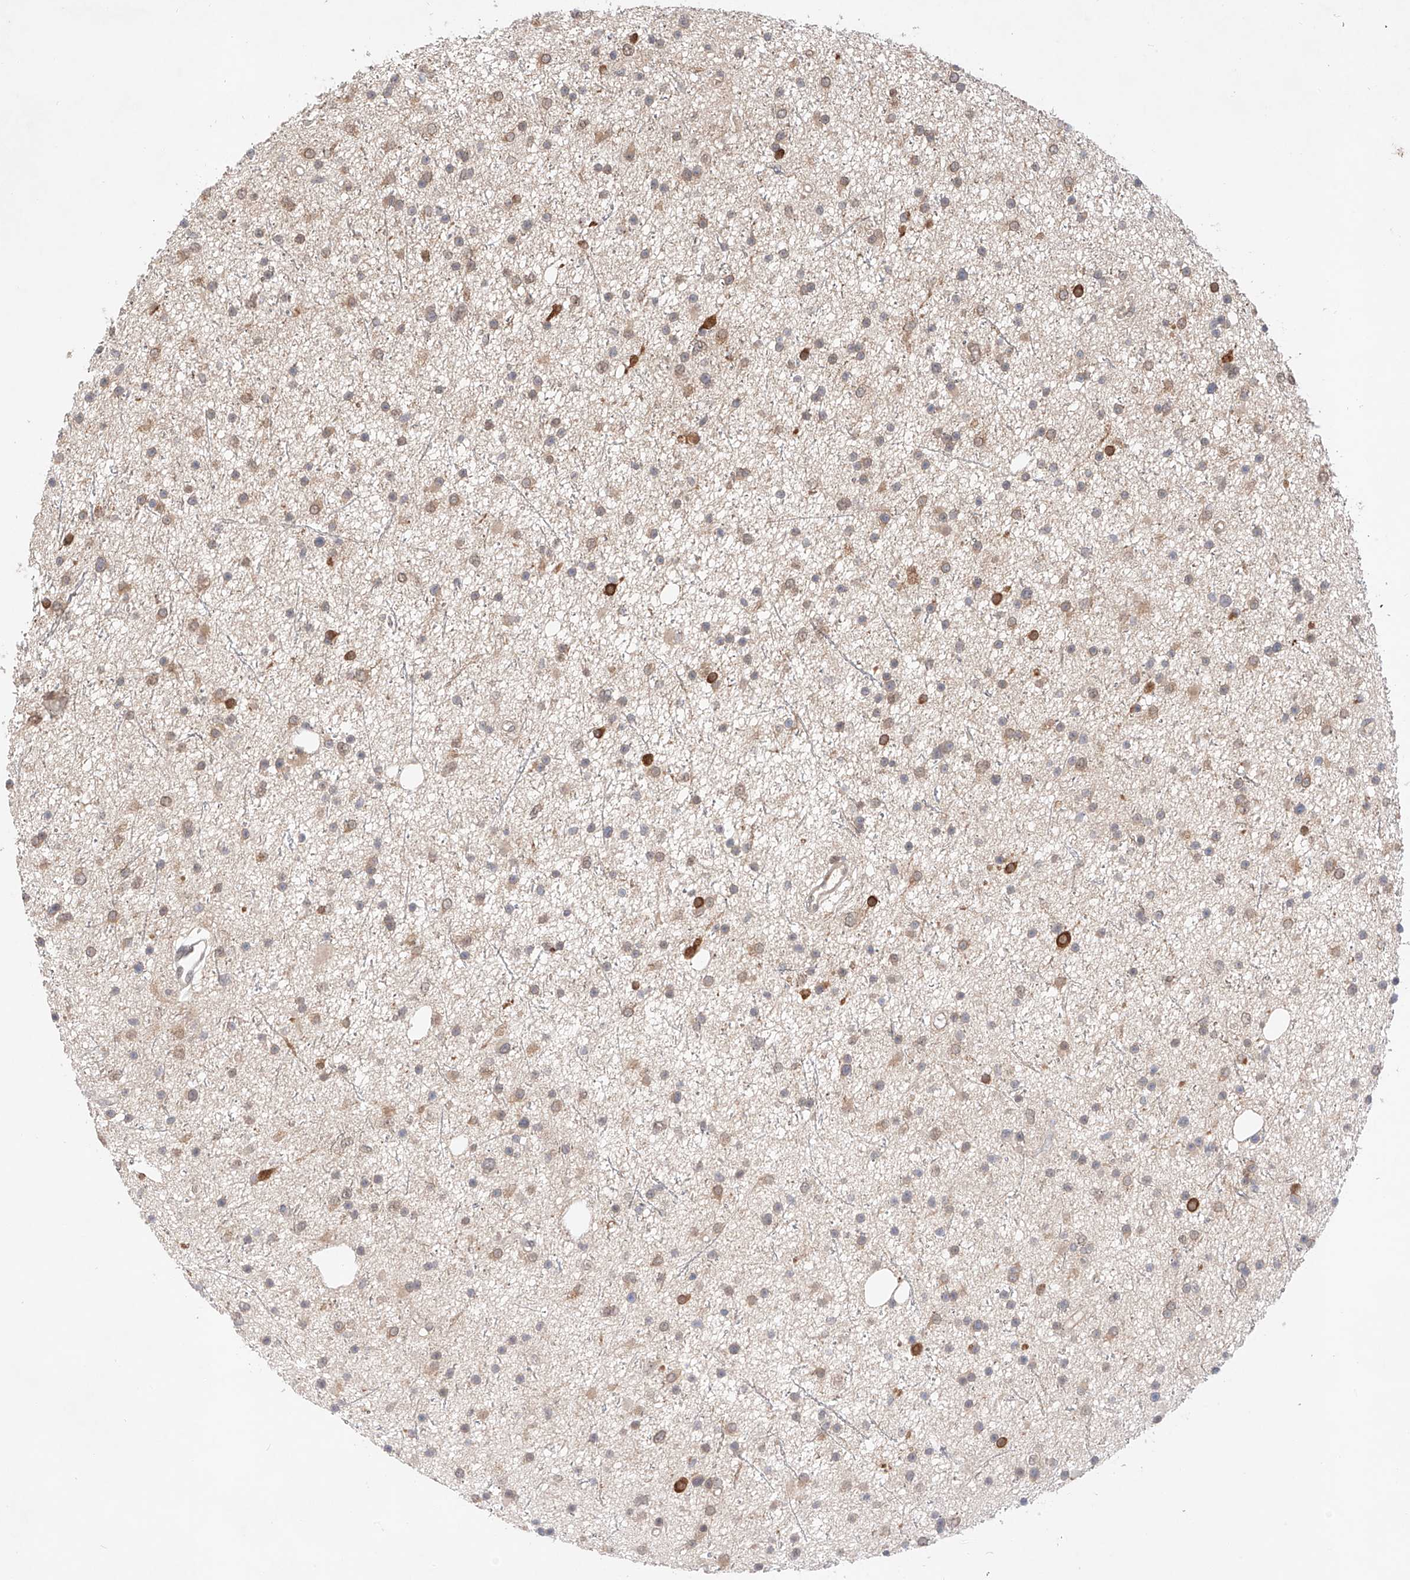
{"staining": {"intensity": "weak", "quantity": ">75%", "location": "cytoplasmic/membranous"}, "tissue": "glioma", "cell_type": "Tumor cells", "image_type": "cancer", "snomed": [{"axis": "morphology", "description": "Glioma, malignant, Low grade"}, {"axis": "topography", "description": "Cerebral cortex"}], "caption": "Immunohistochemistry (IHC) (DAB (3,3'-diaminobenzidine)) staining of glioma shows weak cytoplasmic/membranous protein positivity in about >75% of tumor cells.", "gene": "ZNF124", "patient": {"sex": "female", "age": 39}}